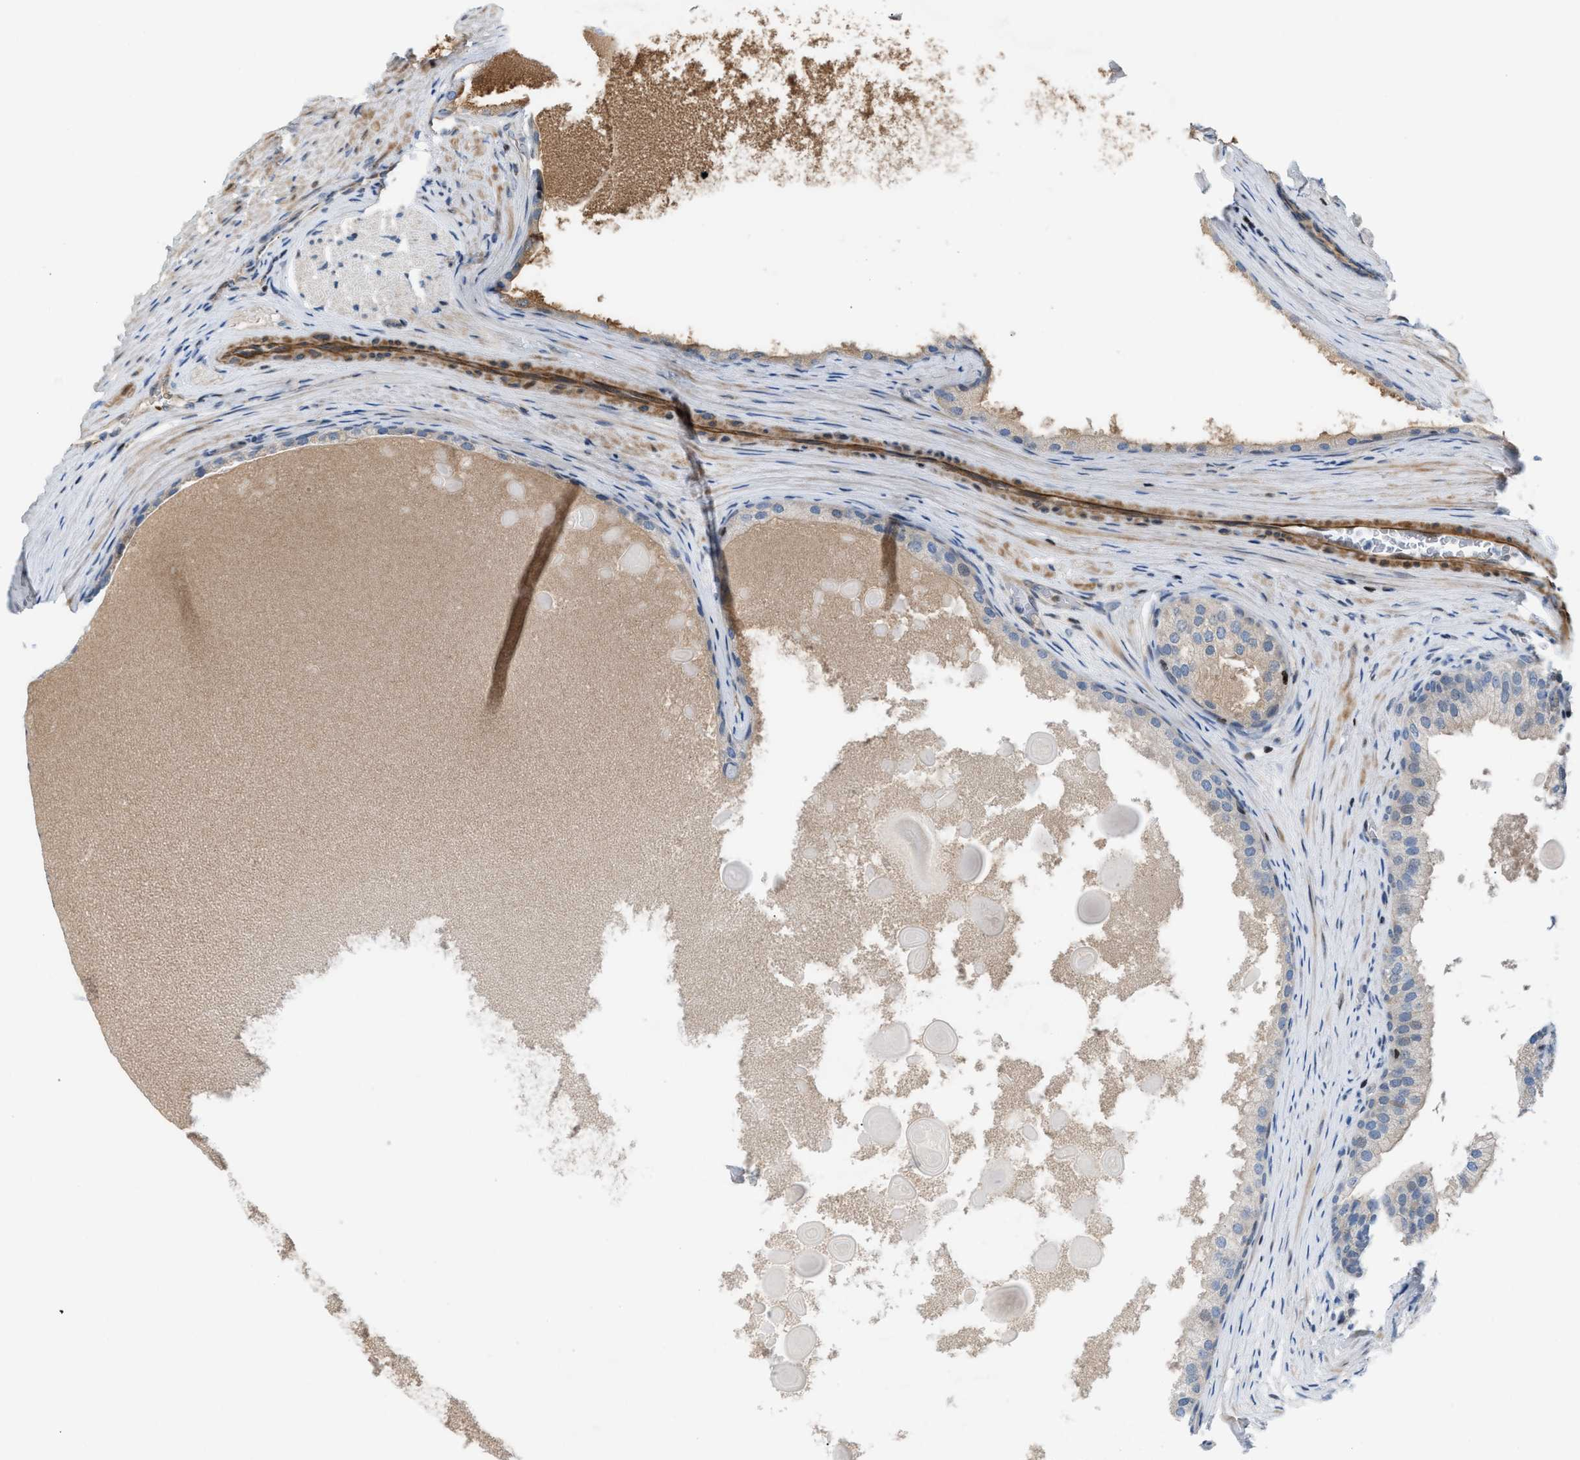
{"staining": {"intensity": "negative", "quantity": "none", "location": "none"}, "tissue": "prostate cancer", "cell_type": "Tumor cells", "image_type": "cancer", "snomed": [{"axis": "morphology", "description": "Adenocarcinoma, High grade"}, {"axis": "topography", "description": "Prostate"}], "caption": "This is a histopathology image of immunohistochemistry staining of prostate cancer, which shows no staining in tumor cells.", "gene": "ZNF276", "patient": {"sex": "male", "age": 60}}